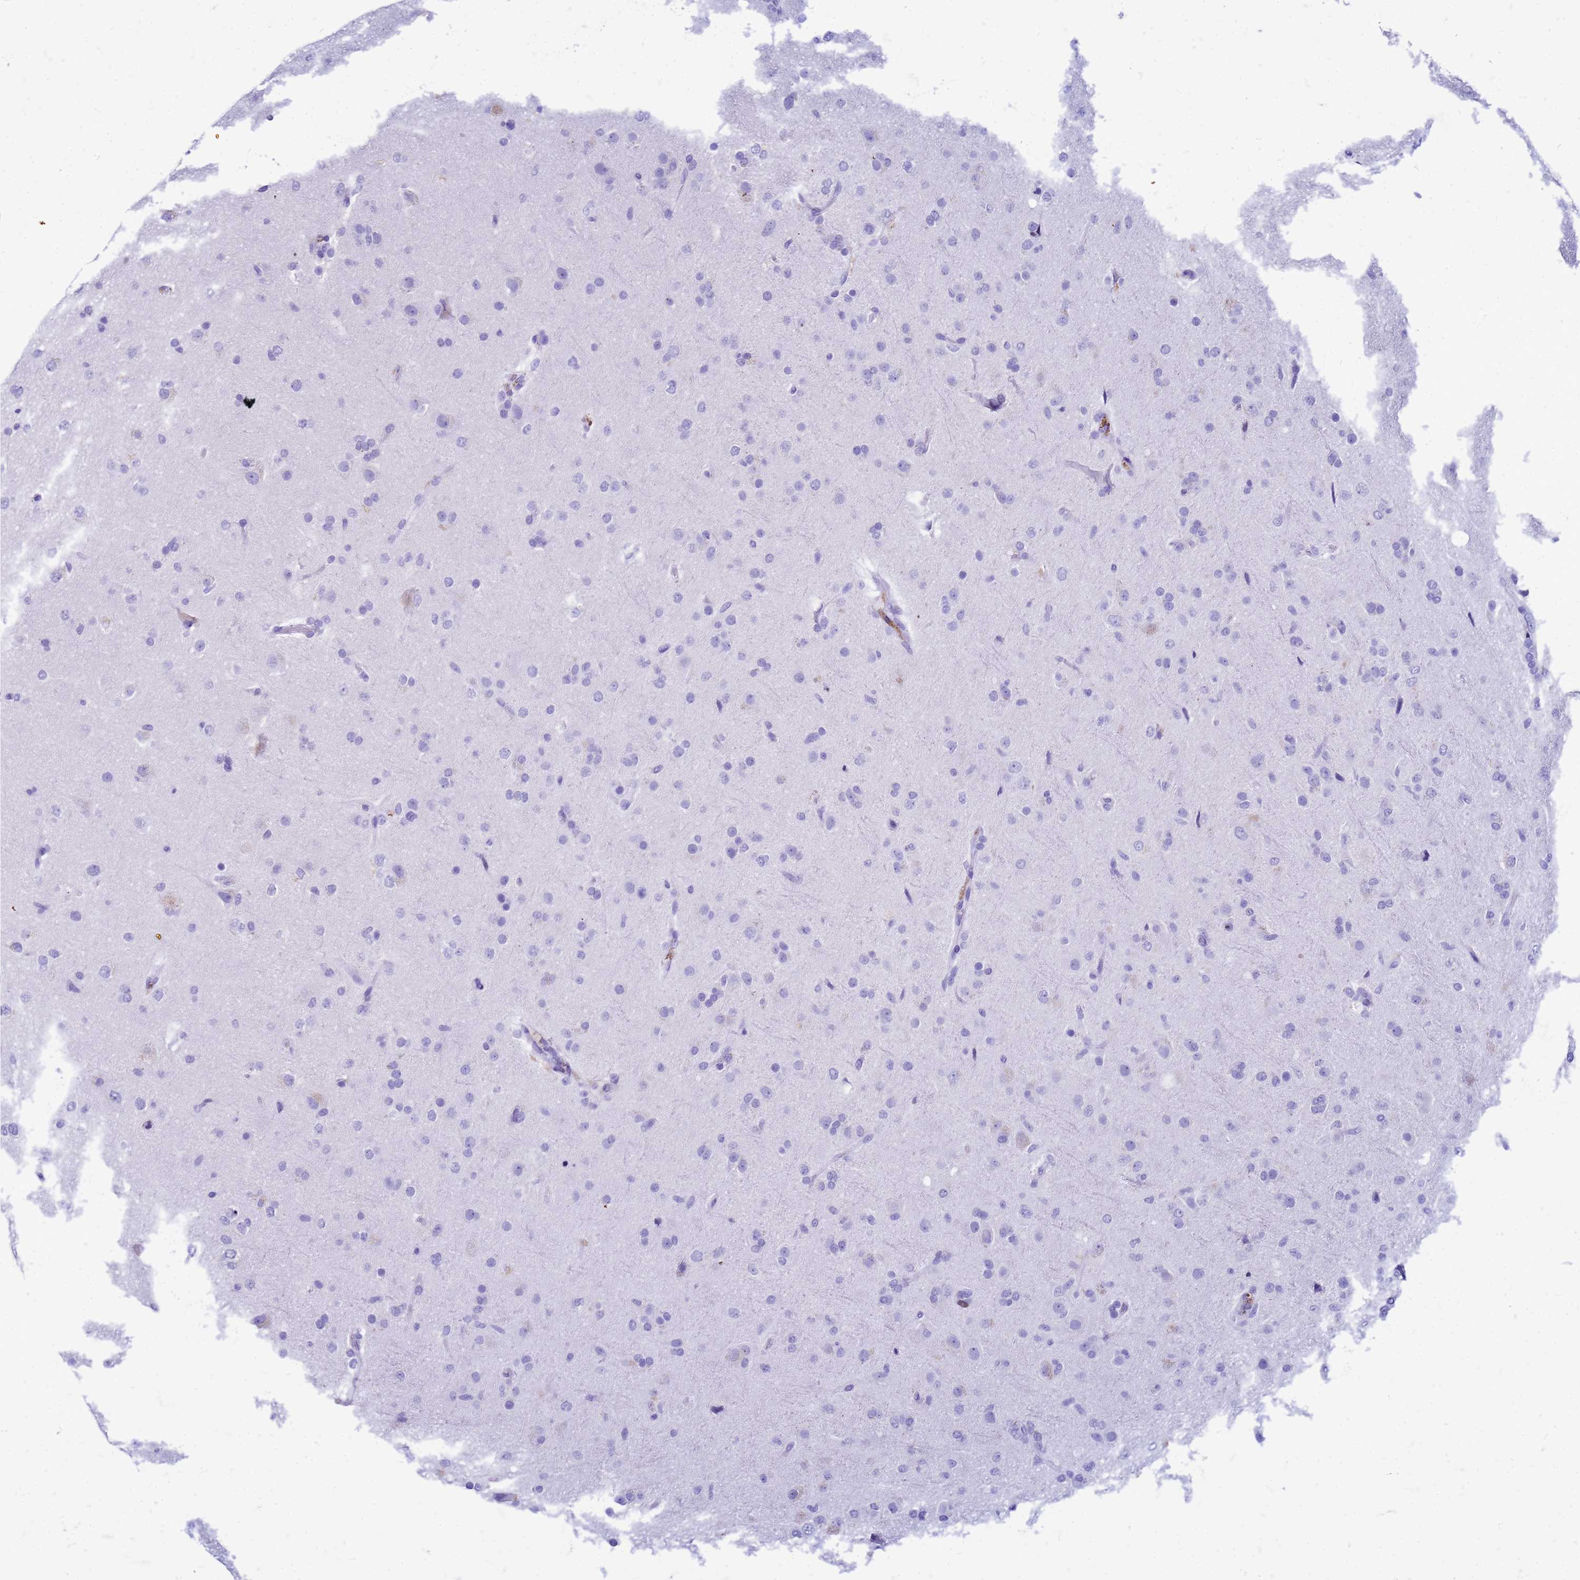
{"staining": {"intensity": "negative", "quantity": "none", "location": "none"}, "tissue": "glioma", "cell_type": "Tumor cells", "image_type": "cancer", "snomed": [{"axis": "morphology", "description": "Glioma, malignant, Low grade"}, {"axis": "topography", "description": "Brain"}], "caption": "Protein analysis of malignant glioma (low-grade) exhibits no significant expression in tumor cells.", "gene": "CFAP100", "patient": {"sex": "male", "age": 65}}